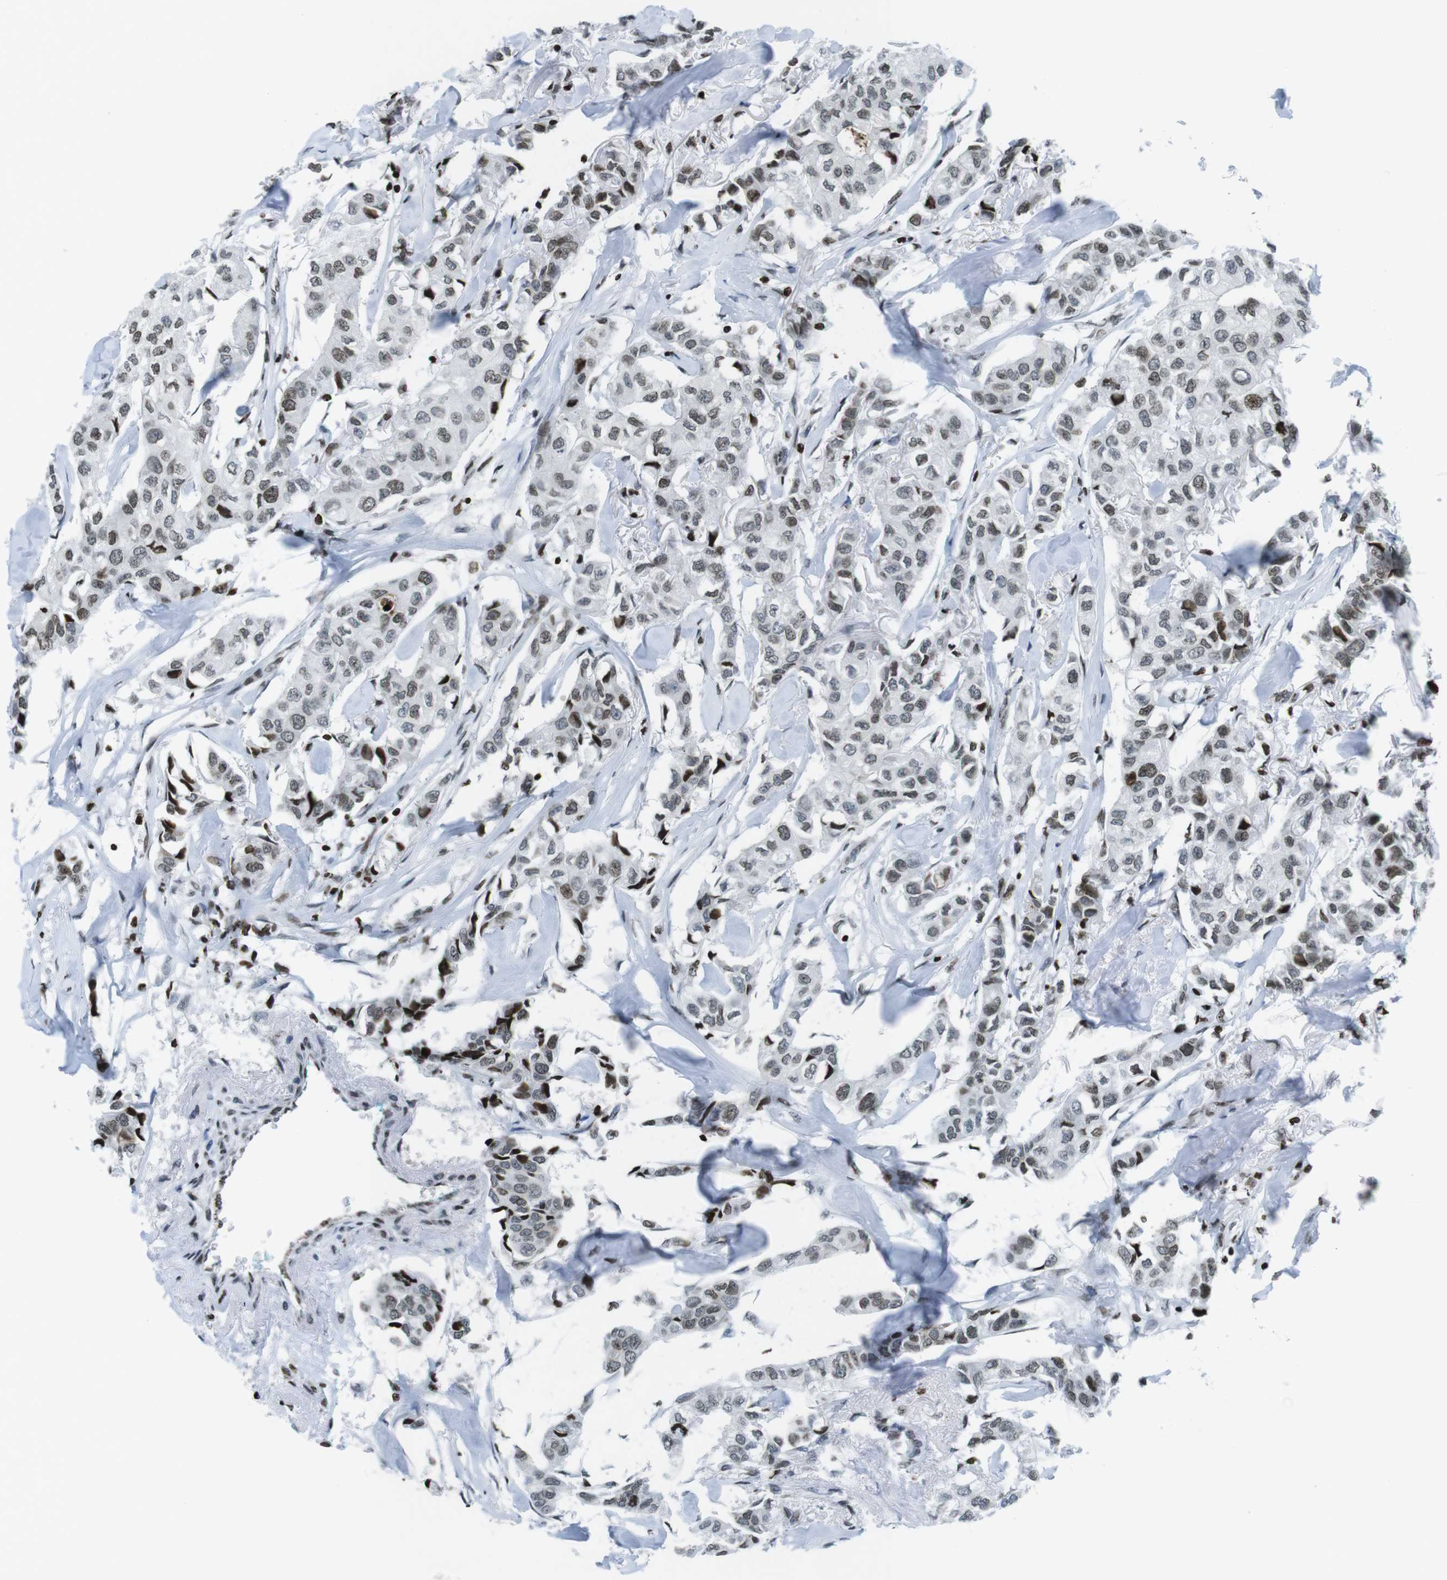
{"staining": {"intensity": "weak", "quantity": "25%-75%", "location": "nuclear"}, "tissue": "breast cancer", "cell_type": "Tumor cells", "image_type": "cancer", "snomed": [{"axis": "morphology", "description": "Duct carcinoma"}, {"axis": "topography", "description": "Breast"}], "caption": "Human breast cancer (invasive ductal carcinoma) stained with a brown dye shows weak nuclear positive staining in about 25%-75% of tumor cells.", "gene": "H2AC8", "patient": {"sex": "female", "age": 80}}